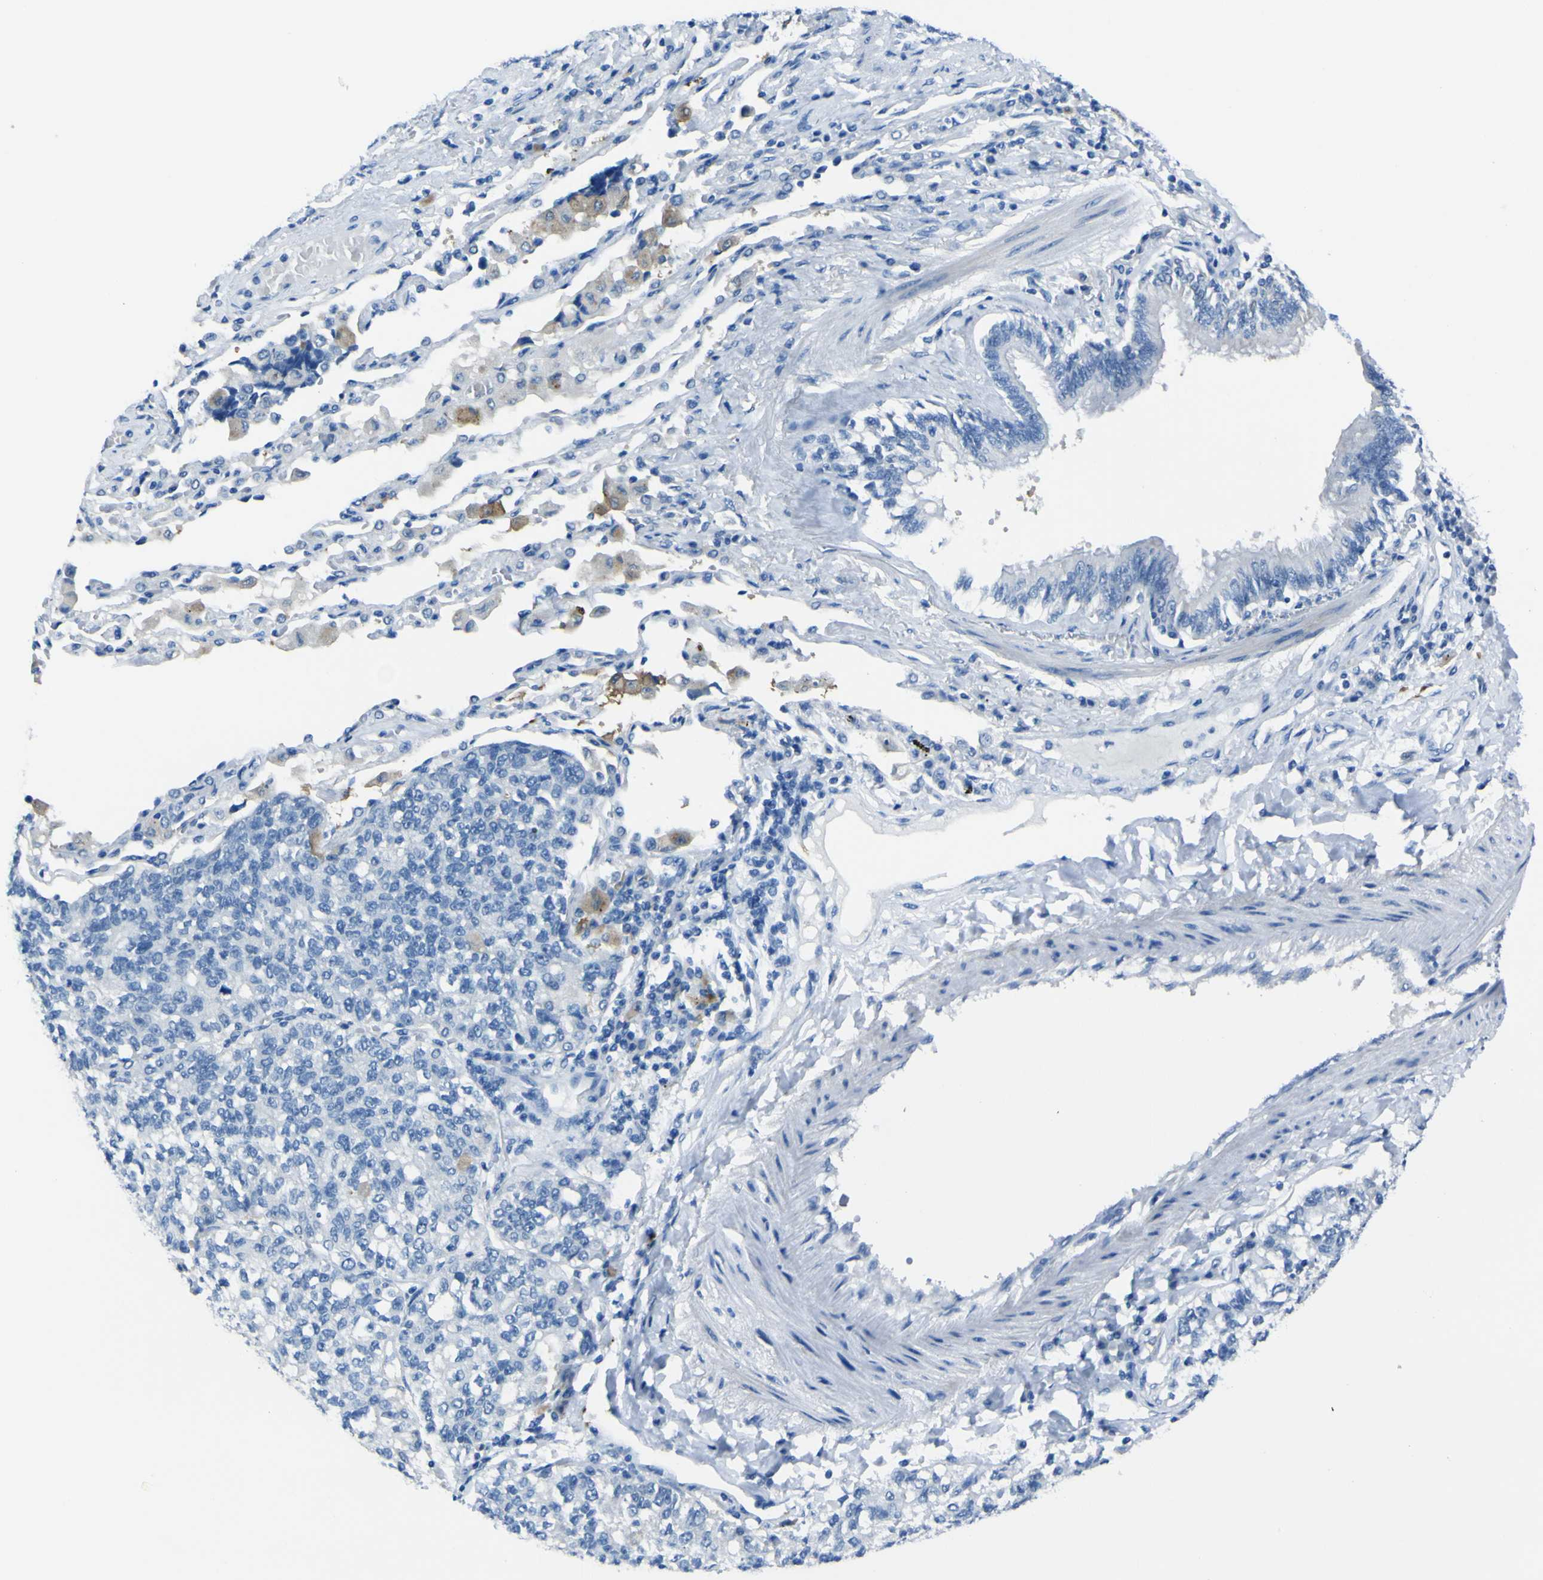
{"staining": {"intensity": "moderate", "quantity": "<25%", "location": "cytoplasmic/membranous"}, "tissue": "lung cancer", "cell_type": "Tumor cells", "image_type": "cancer", "snomed": [{"axis": "morphology", "description": "Adenocarcinoma, NOS"}, {"axis": "topography", "description": "Lung"}], "caption": "Protein expression analysis of human lung cancer reveals moderate cytoplasmic/membranous positivity in approximately <25% of tumor cells. Nuclei are stained in blue.", "gene": "PHKG1", "patient": {"sex": "male", "age": 49}}